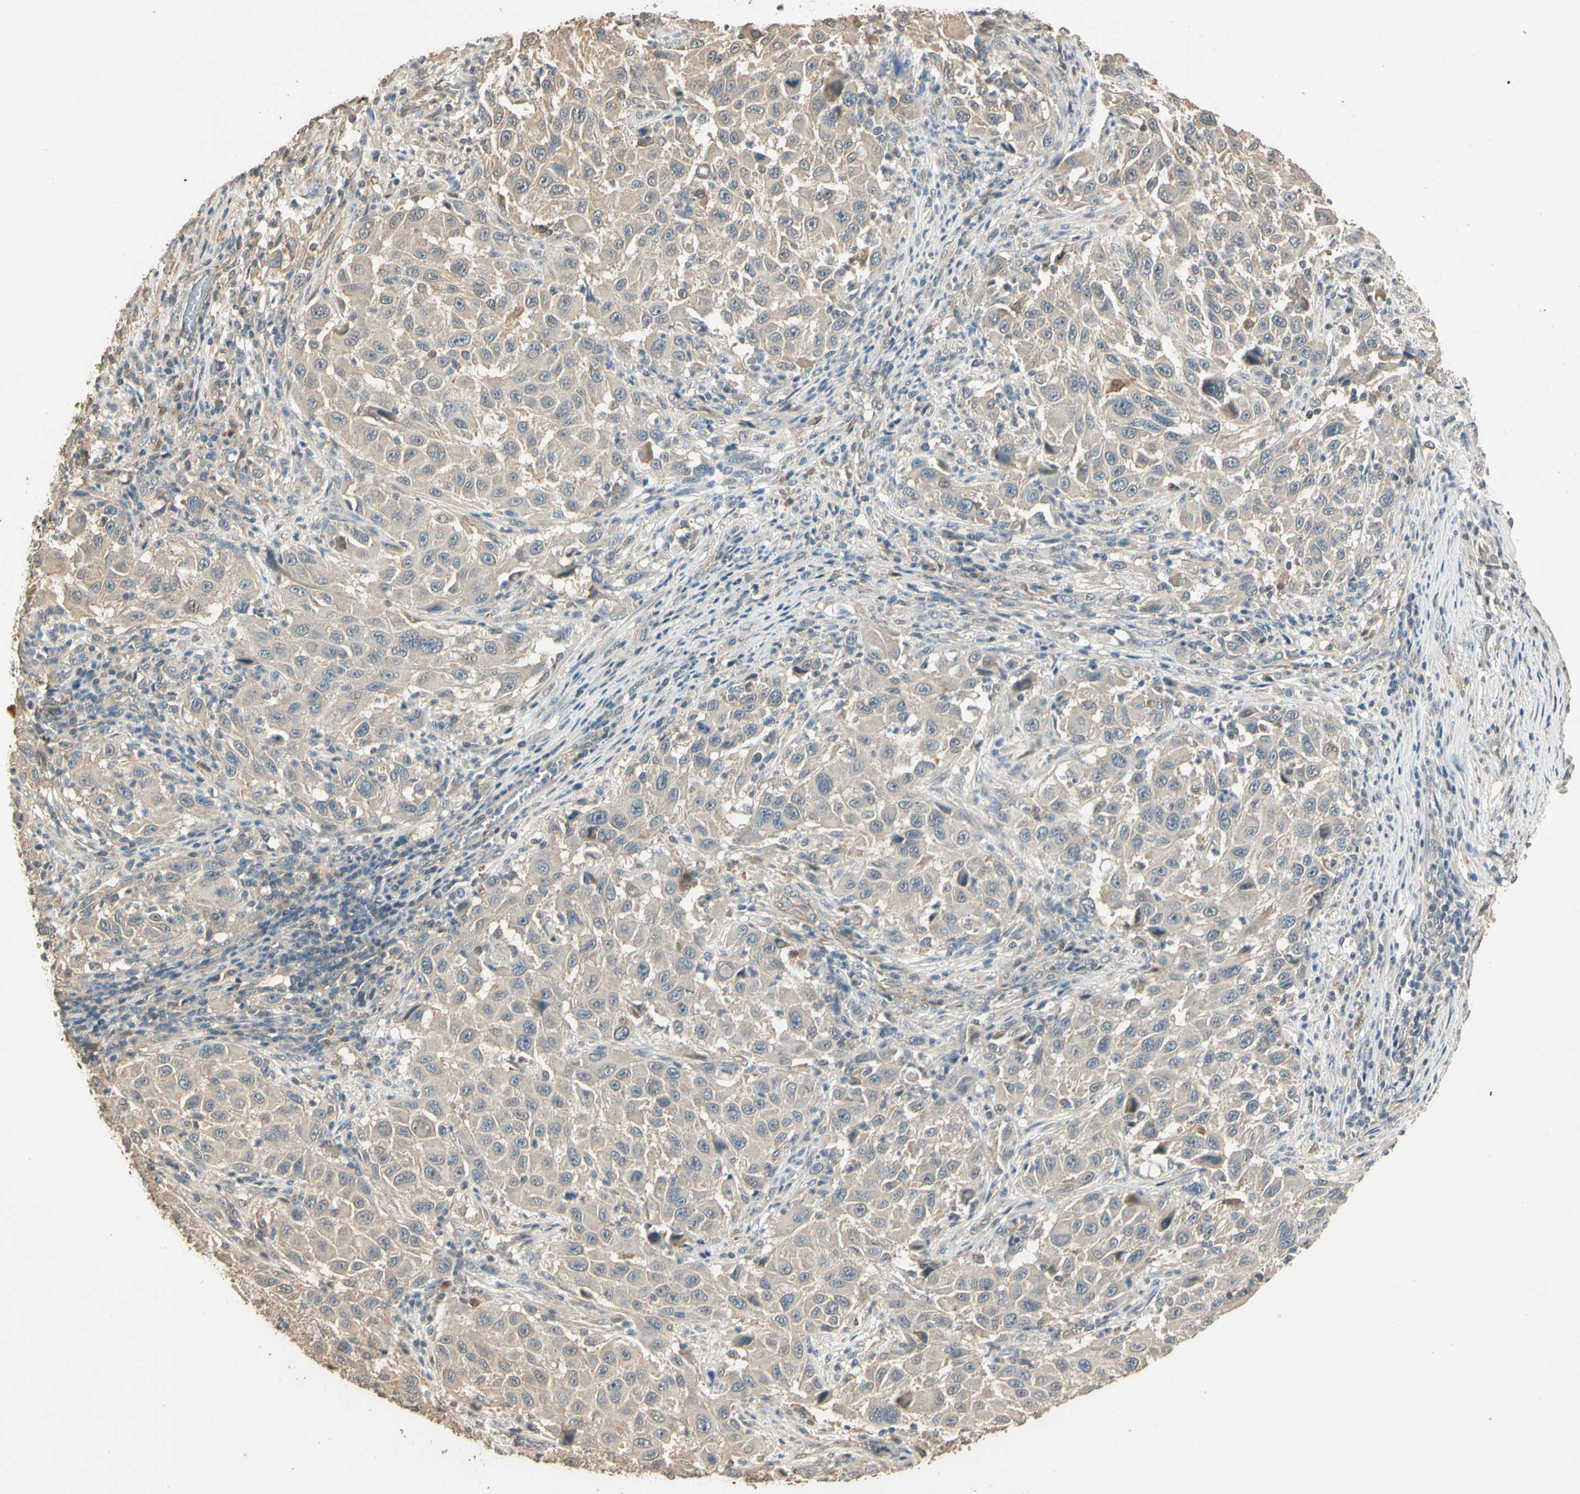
{"staining": {"intensity": "weak", "quantity": "25%-75%", "location": "cytoplasmic/membranous"}, "tissue": "melanoma", "cell_type": "Tumor cells", "image_type": "cancer", "snomed": [{"axis": "morphology", "description": "Malignant melanoma, Metastatic site"}, {"axis": "topography", "description": "Lymph node"}], "caption": "Immunohistochemical staining of malignant melanoma (metastatic site) reveals weak cytoplasmic/membranous protein staining in about 25%-75% of tumor cells. (Stains: DAB in brown, nuclei in blue, Microscopy: brightfield microscopy at high magnification).", "gene": "CDH6", "patient": {"sex": "male", "age": 61}}